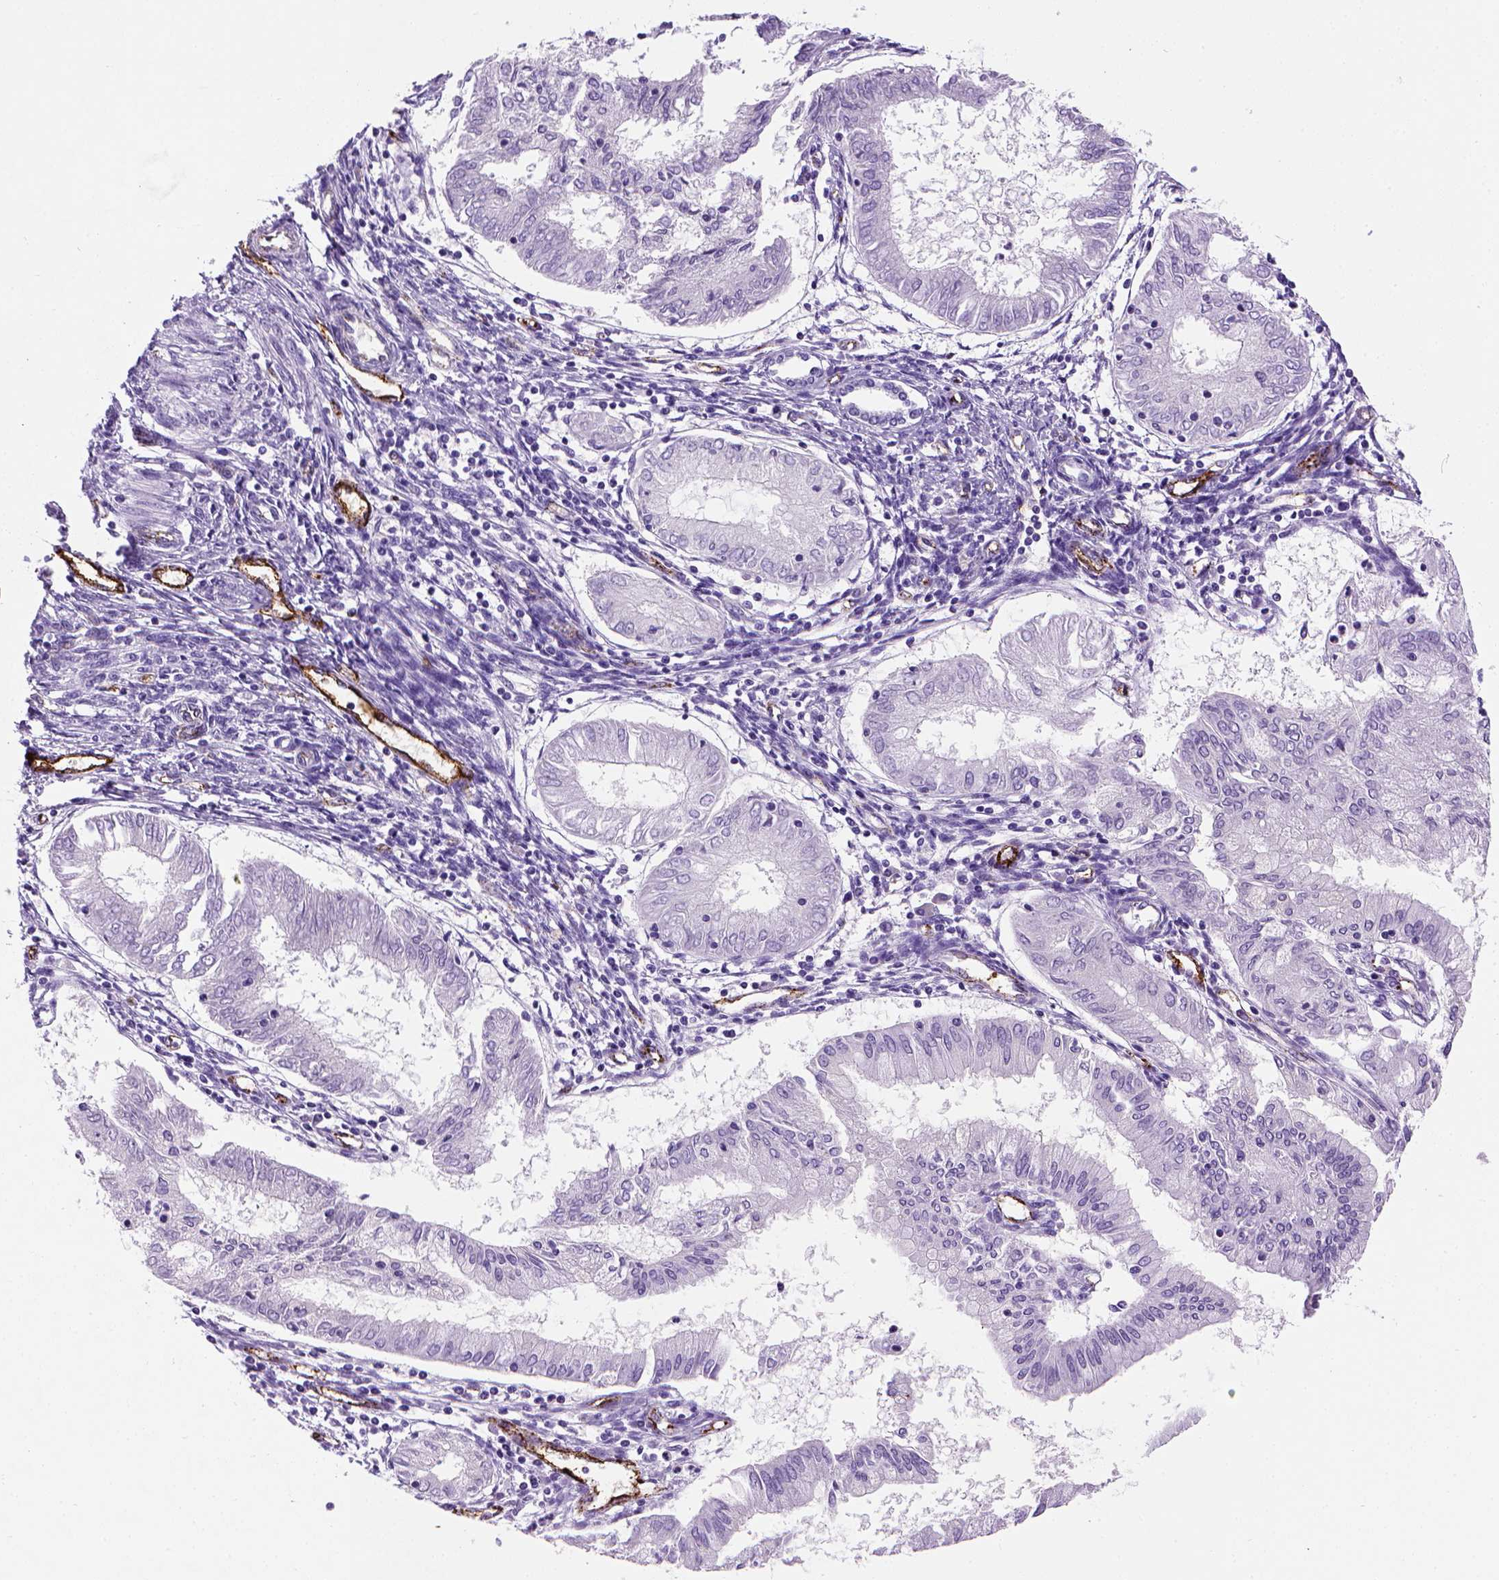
{"staining": {"intensity": "negative", "quantity": "none", "location": "none"}, "tissue": "endometrial cancer", "cell_type": "Tumor cells", "image_type": "cancer", "snomed": [{"axis": "morphology", "description": "Adenocarcinoma, NOS"}, {"axis": "topography", "description": "Endometrium"}], "caption": "Immunohistochemistry (IHC) histopathology image of neoplastic tissue: human endometrial cancer (adenocarcinoma) stained with DAB reveals no significant protein expression in tumor cells.", "gene": "VWF", "patient": {"sex": "female", "age": 68}}